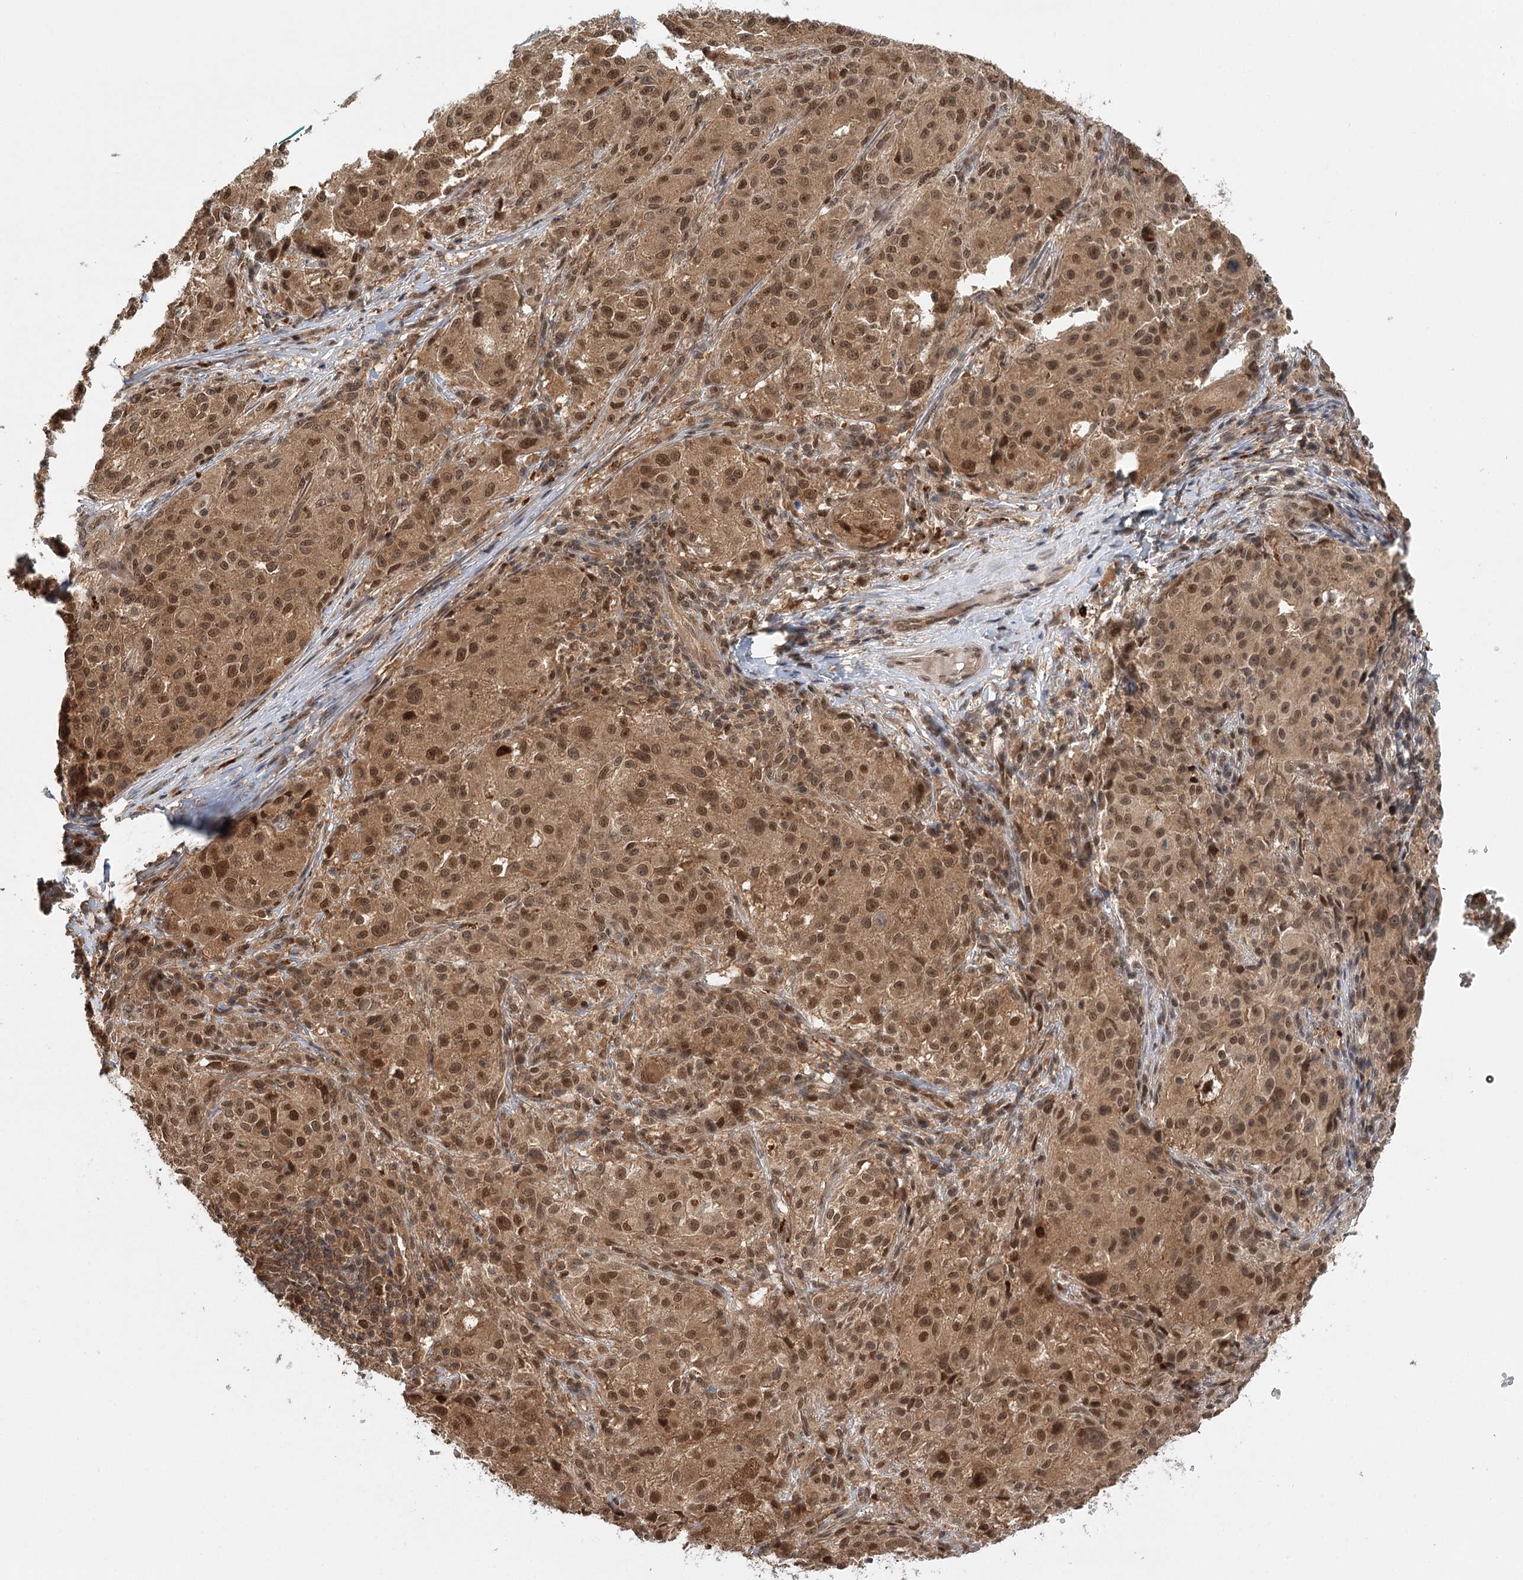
{"staining": {"intensity": "moderate", "quantity": ">75%", "location": "cytoplasmic/membranous,nuclear"}, "tissue": "melanoma", "cell_type": "Tumor cells", "image_type": "cancer", "snomed": [{"axis": "morphology", "description": "Necrosis, NOS"}, {"axis": "morphology", "description": "Malignant melanoma, NOS"}, {"axis": "topography", "description": "Skin"}], "caption": "Immunohistochemical staining of human malignant melanoma exhibits moderate cytoplasmic/membranous and nuclear protein positivity in approximately >75% of tumor cells.", "gene": "N6AMT1", "patient": {"sex": "female", "age": 87}}